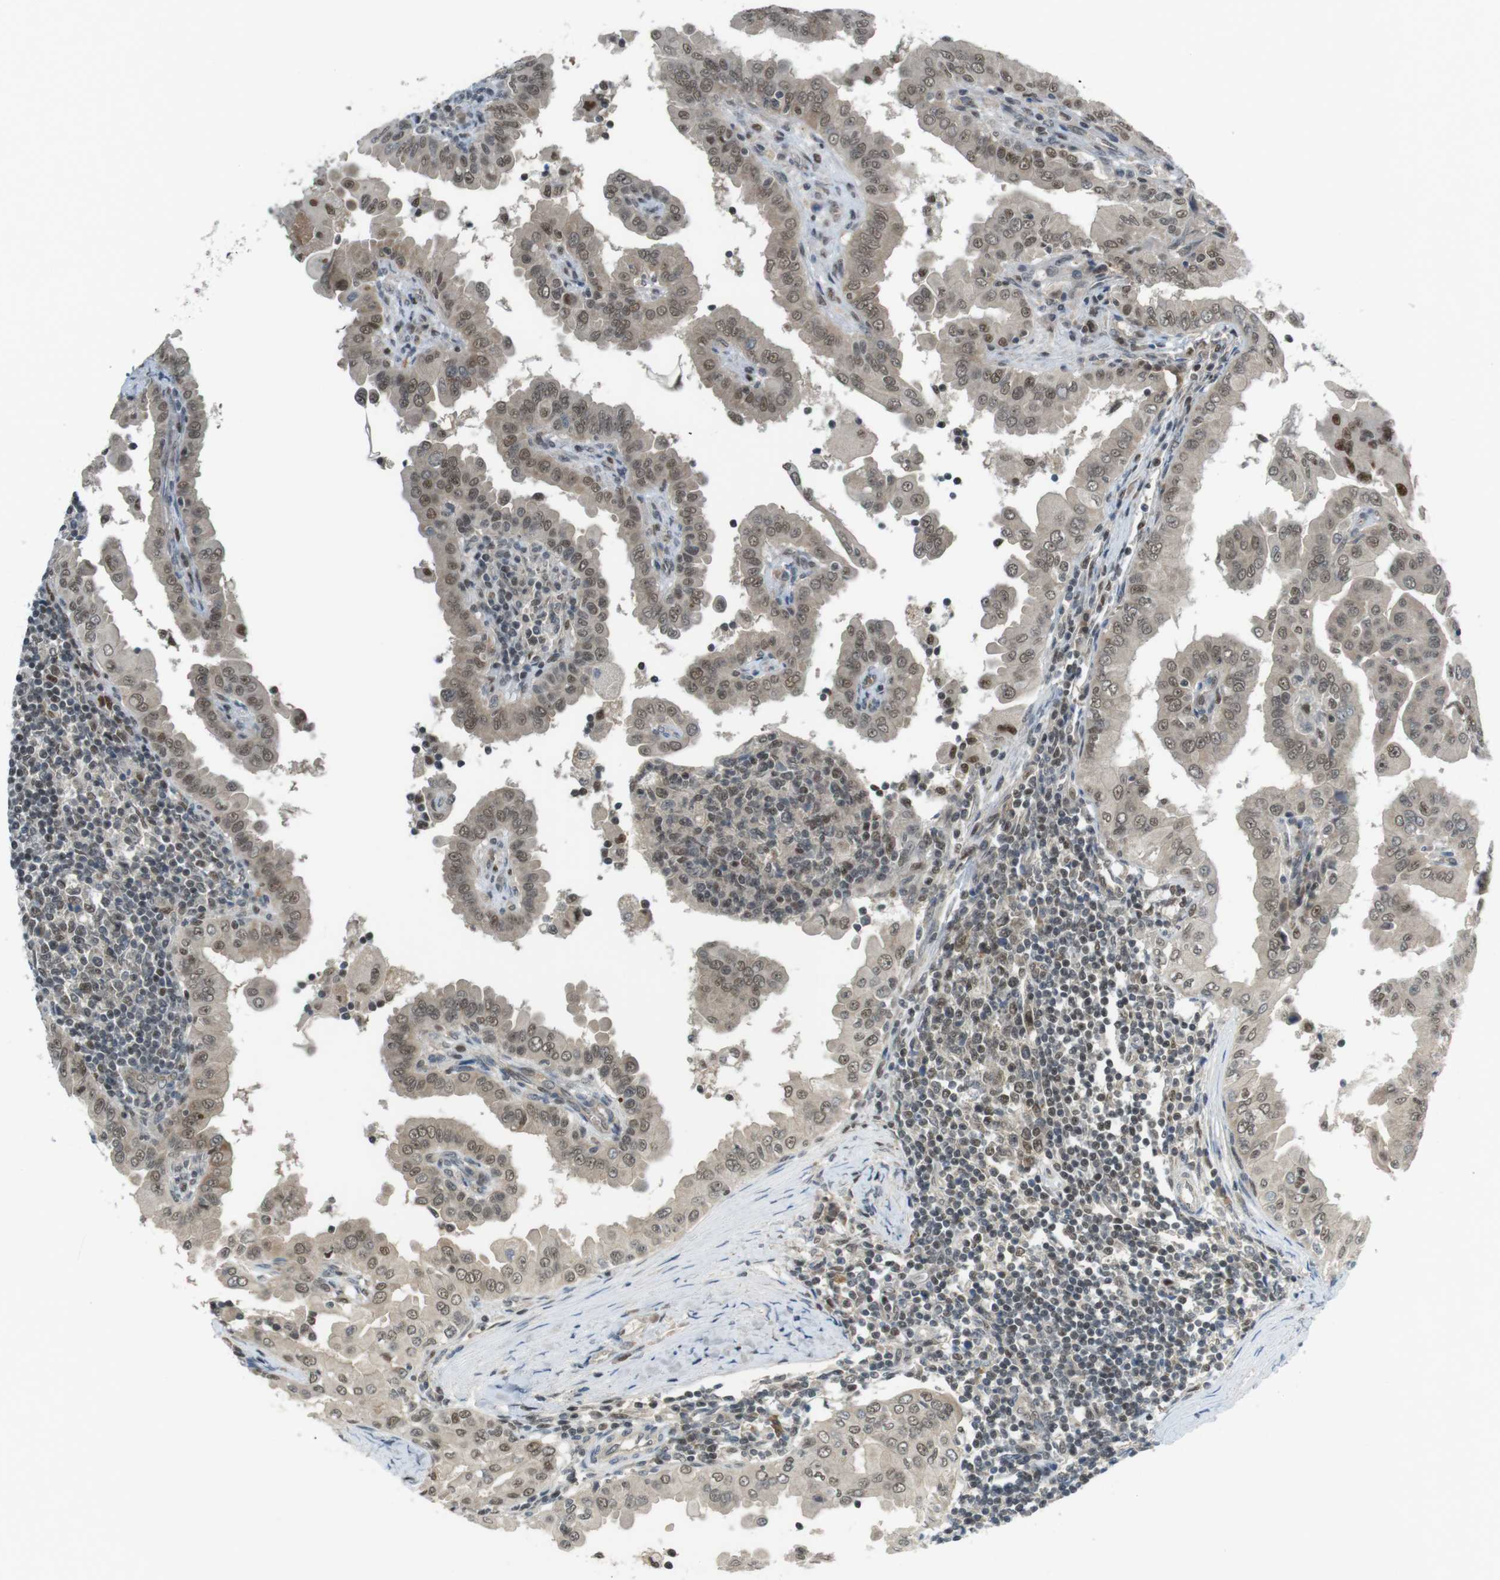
{"staining": {"intensity": "weak", "quantity": ">75%", "location": "cytoplasmic/membranous,nuclear"}, "tissue": "thyroid cancer", "cell_type": "Tumor cells", "image_type": "cancer", "snomed": [{"axis": "morphology", "description": "Papillary adenocarcinoma, NOS"}, {"axis": "topography", "description": "Thyroid gland"}], "caption": "This histopathology image shows IHC staining of human papillary adenocarcinoma (thyroid), with low weak cytoplasmic/membranous and nuclear expression in approximately >75% of tumor cells.", "gene": "MAPKAPK5", "patient": {"sex": "male", "age": 33}}